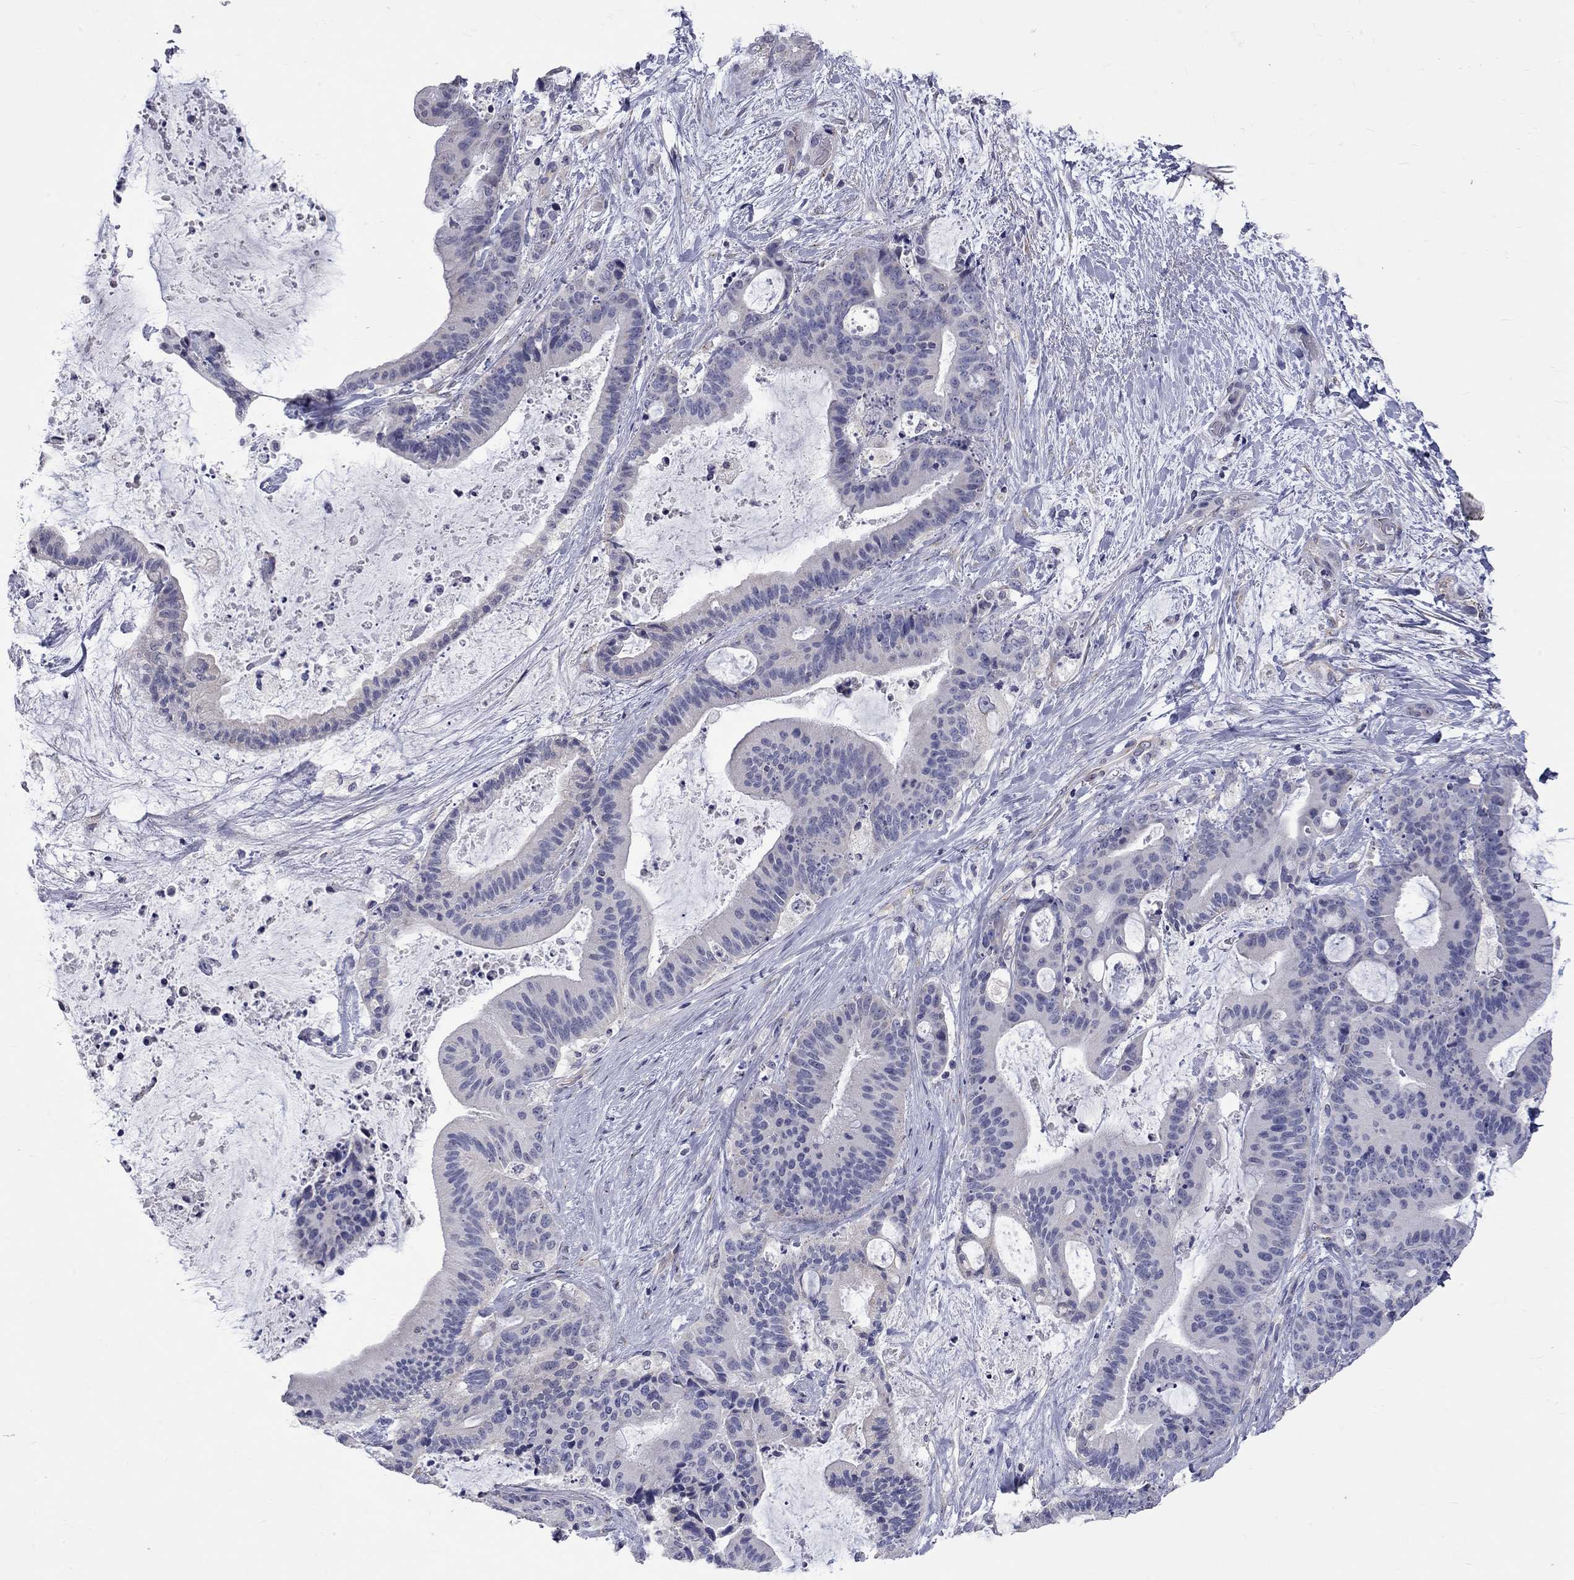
{"staining": {"intensity": "negative", "quantity": "none", "location": "none"}, "tissue": "liver cancer", "cell_type": "Tumor cells", "image_type": "cancer", "snomed": [{"axis": "morphology", "description": "Cholangiocarcinoma"}, {"axis": "topography", "description": "Liver"}], "caption": "Immunohistochemistry photomicrograph of neoplastic tissue: human liver cancer (cholangiocarcinoma) stained with DAB demonstrates no significant protein staining in tumor cells.", "gene": "OPRK1", "patient": {"sex": "female", "age": 73}}